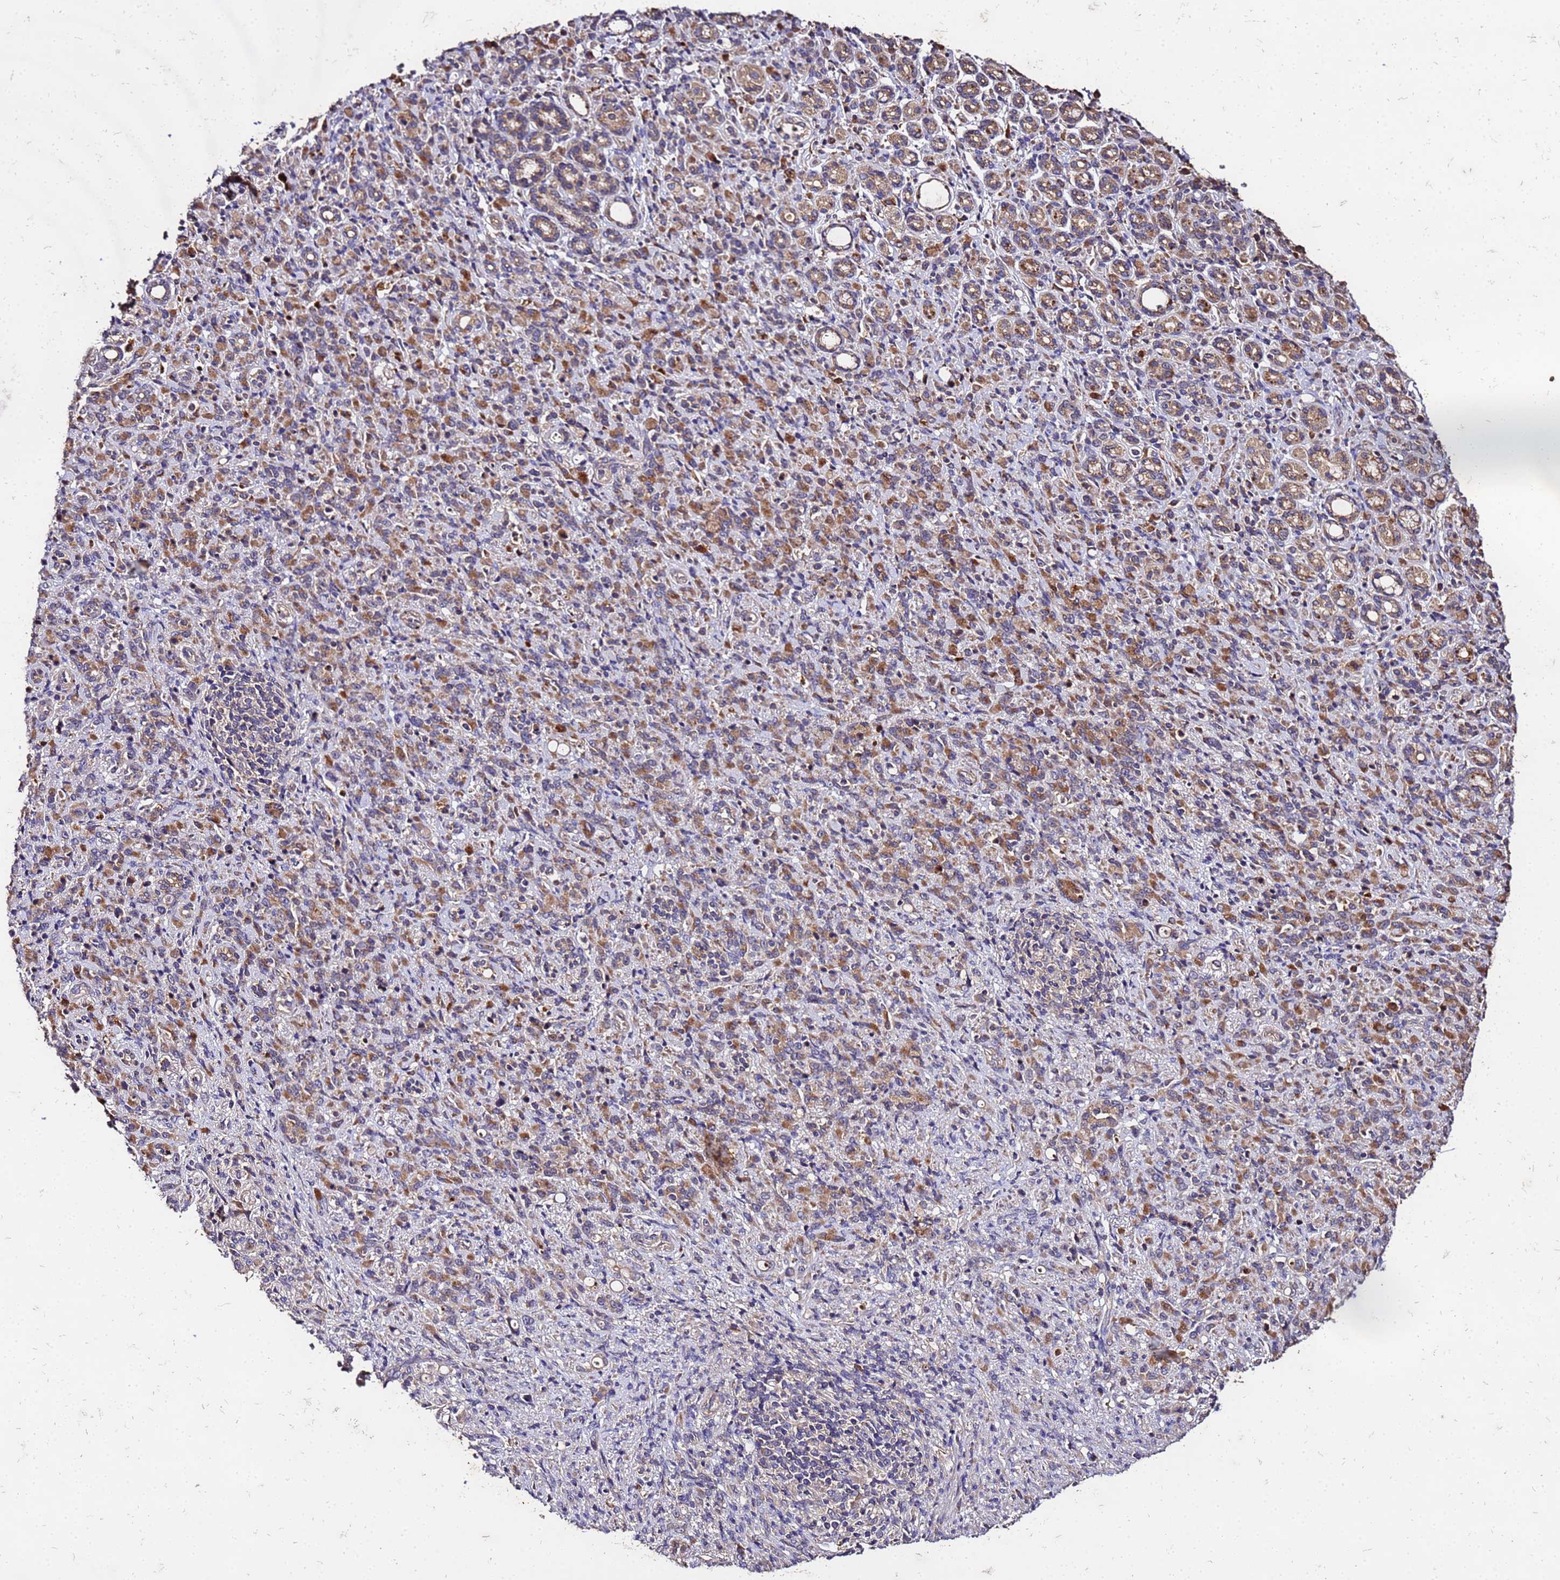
{"staining": {"intensity": "moderate", "quantity": ">75%", "location": "cytoplasmic/membranous"}, "tissue": "stomach cancer", "cell_type": "Tumor cells", "image_type": "cancer", "snomed": [{"axis": "morphology", "description": "Adenocarcinoma, NOS"}, {"axis": "topography", "description": "Stomach"}], "caption": "Tumor cells demonstrate medium levels of moderate cytoplasmic/membranous positivity in approximately >75% of cells in stomach cancer (adenocarcinoma). (Brightfield microscopy of DAB IHC at high magnification).", "gene": "MTERF1", "patient": {"sex": "female", "age": 79}}